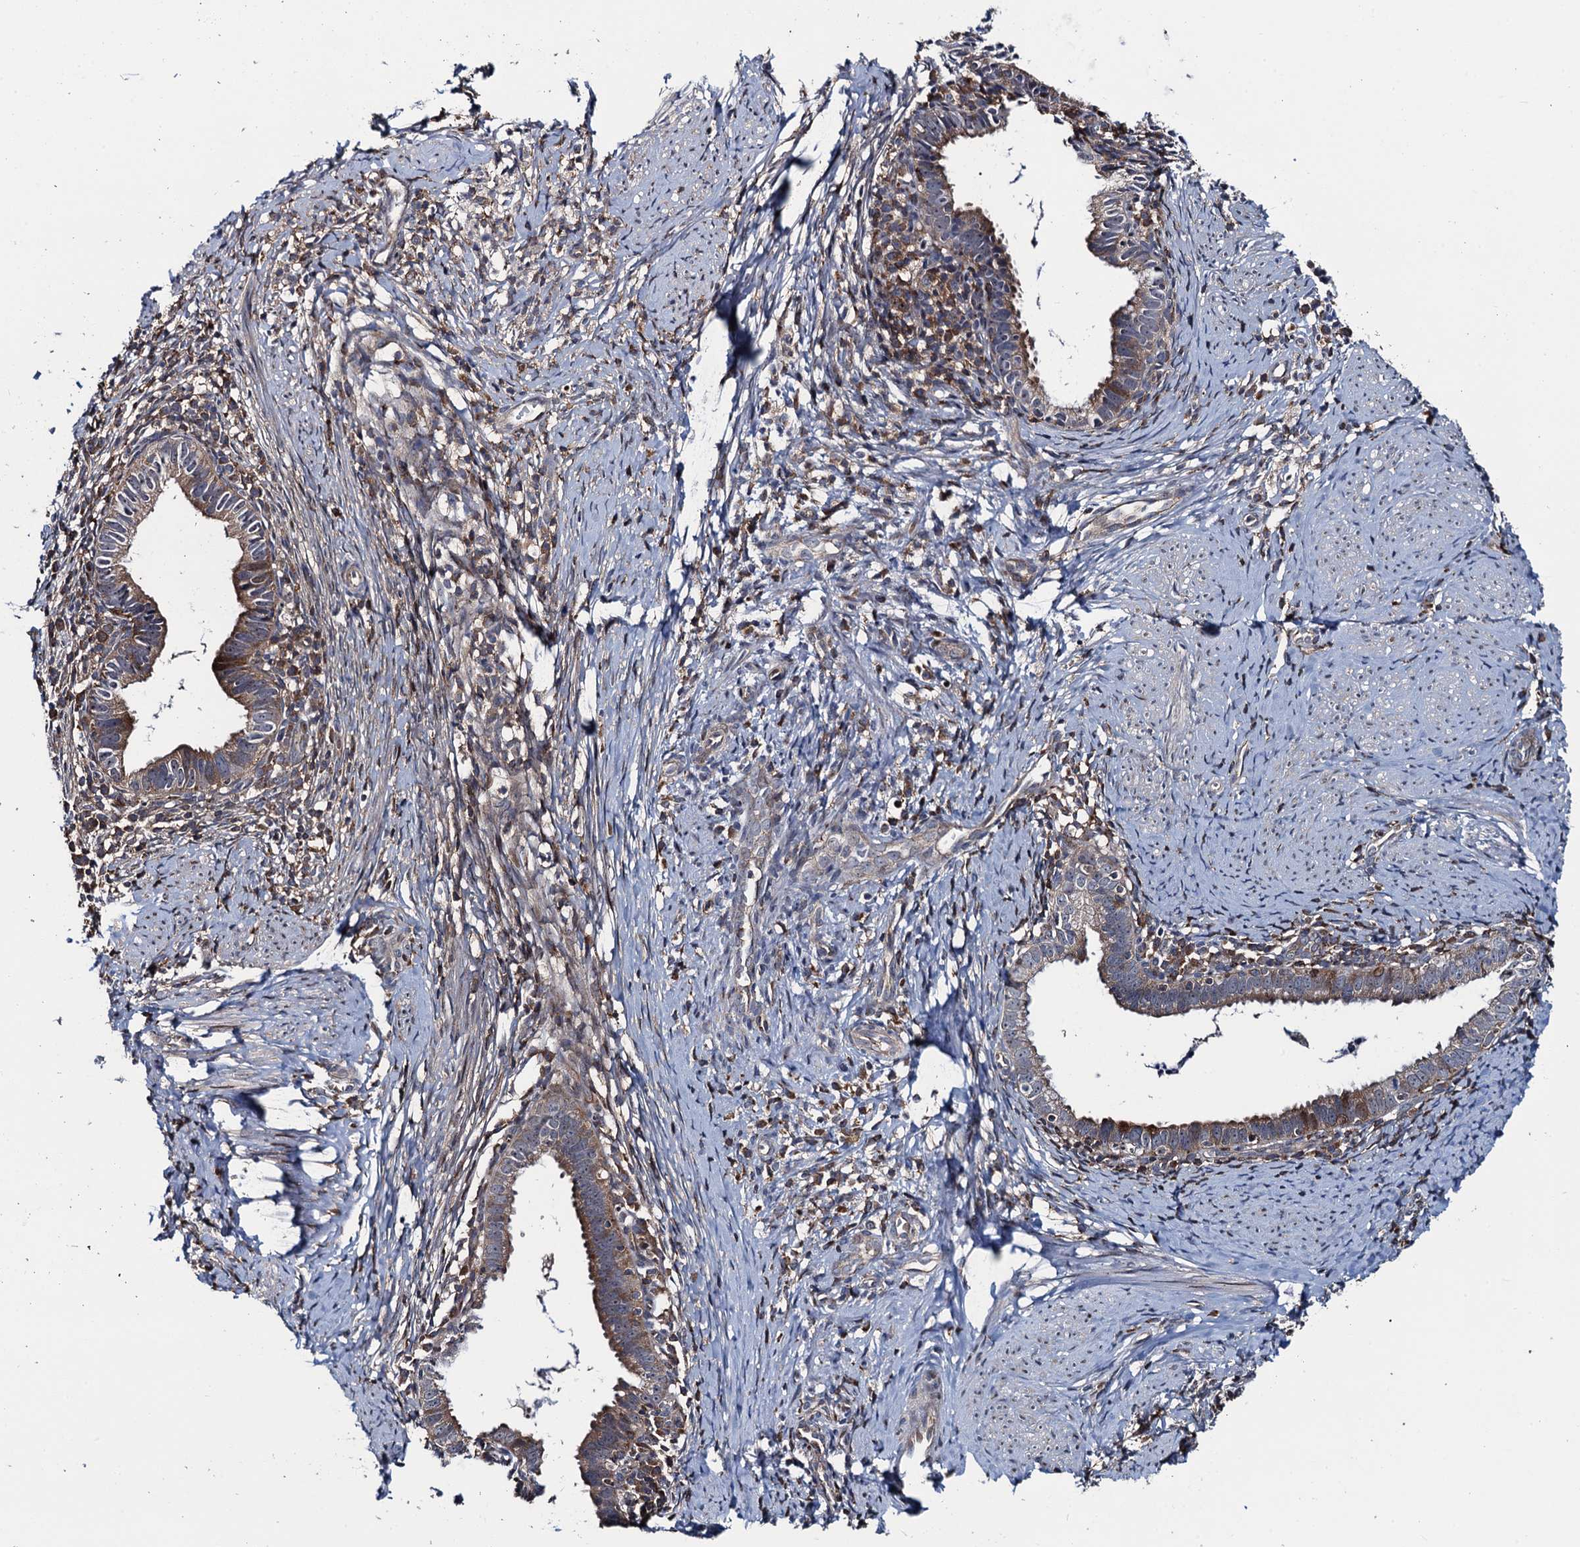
{"staining": {"intensity": "weak", "quantity": "25%-75%", "location": "cytoplasmic/membranous"}, "tissue": "cervical cancer", "cell_type": "Tumor cells", "image_type": "cancer", "snomed": [{"axis": "morphology", "description": "Adenocarcinoma, NOS"}, {"axis": "topography", "description": "Cervix"}], "caption": "This photomicrograph shows immunohistochemistry staining of adenocarcinoma (cervical), with low weak cytoplasmic/membranous positivity in approximately 25%-75% of tumor cells.", "gene": "CCDC102A", "patient": {"sex": "female", "age": 36}}